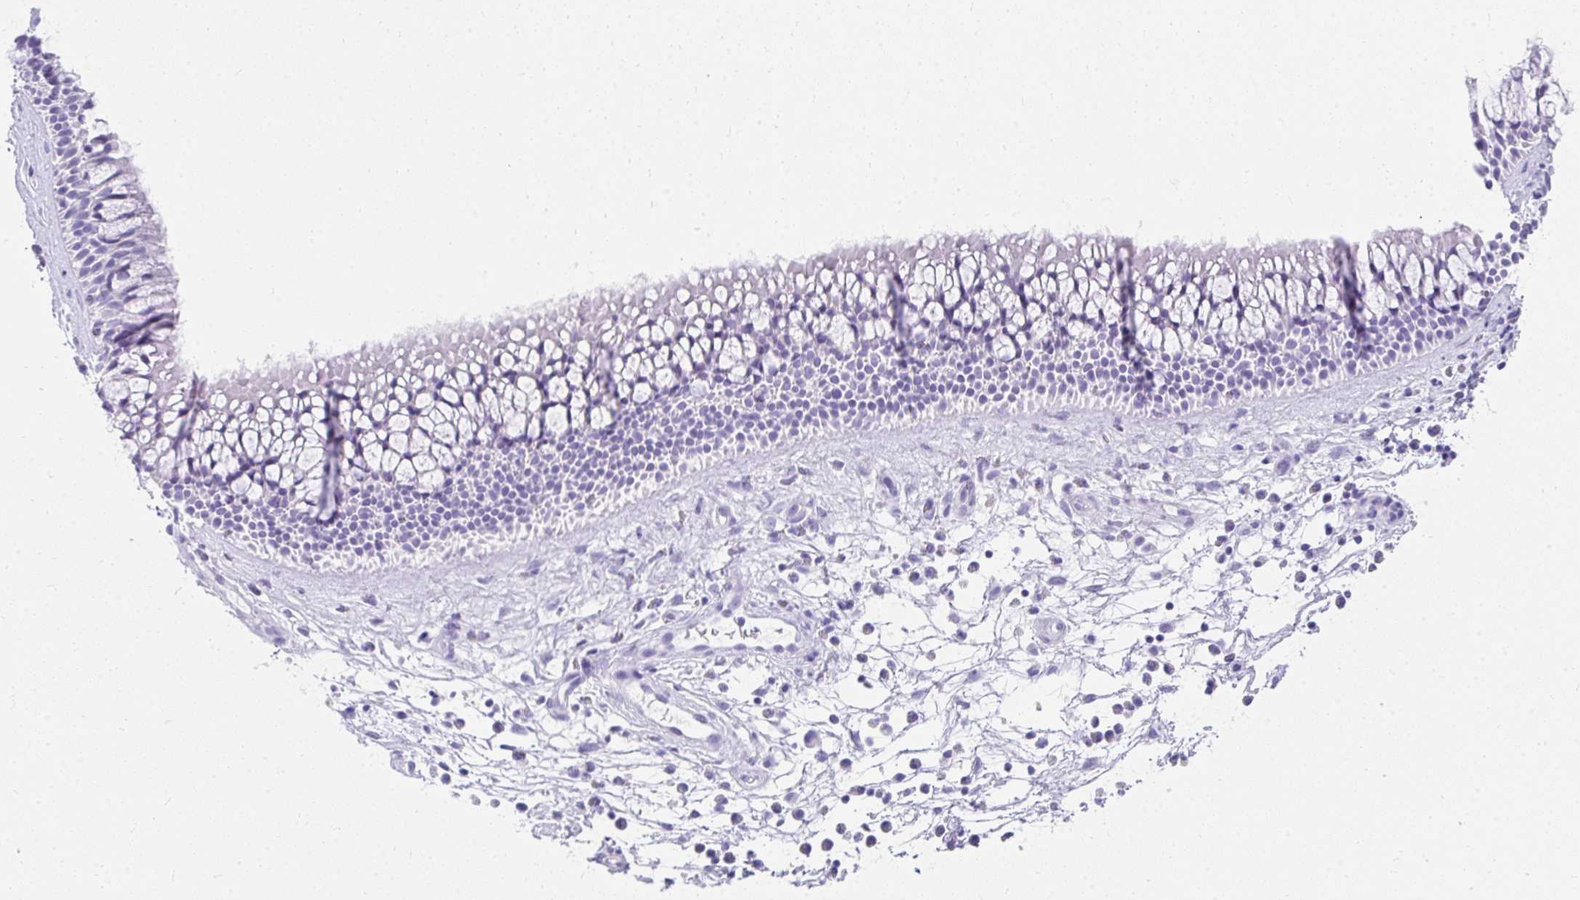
{"staining": {"intensity": "negative", "quantity": "none", "location": "none"}, "tissue": "nasopharynx", "cell_type": "Respiratory epithelial cells", "image_type": "normal", "snomed": [{"axis": "morphology", "description": "Normal tissue, NOS"}, {"axis": "topography", "description": "Nasopharynx"}], "caption": "A high-resolution histopathology image shows IHC staining of unremarkable nasopharynx, which exhibits no significant staining in respiratory epithelial cells.", "gene": "TNNT1", "patient": {"sex": "male", "age": 56}}